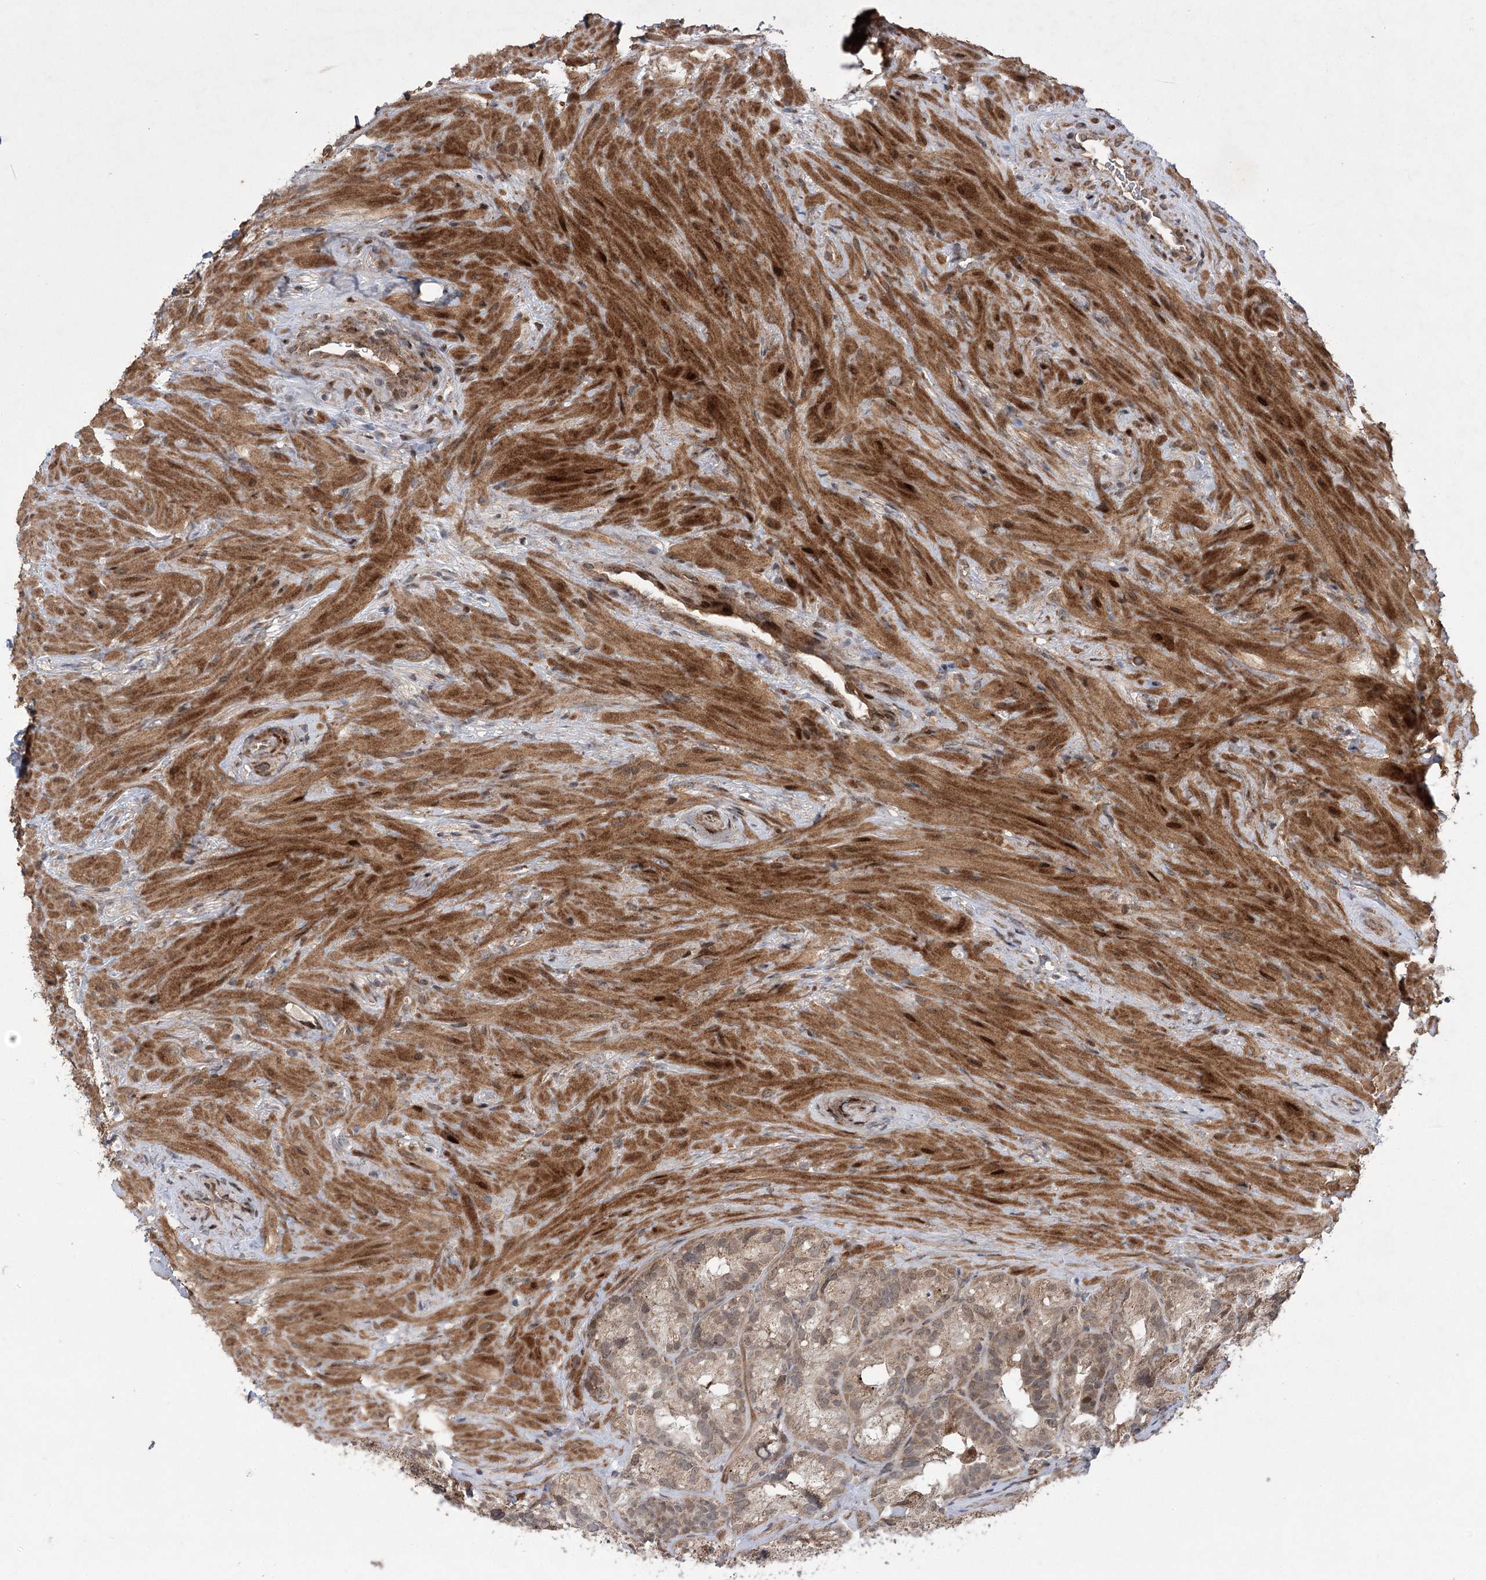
{"staining": {"intensity": "moderate", "quantity": ">75%", "location": "cytoplasmic/membranous,nuclear"}, "tissue": "seminal vesicle", "cell_type": "Glandular cells", "image_type": "normal", "snomed": [{"axis": "morphology", "description": "Normal tissue, NOS"}, {"axis": "topography", "description": "Seminal veicle"}], "caption": "Glandular cells demonstrate moderate cytoplasmic/membranous,nuclear expression in approximately >75% of cells in benign seminal vesicle.", "gene": "TENM2", "patient": {"sex": "male", "age": 60}}